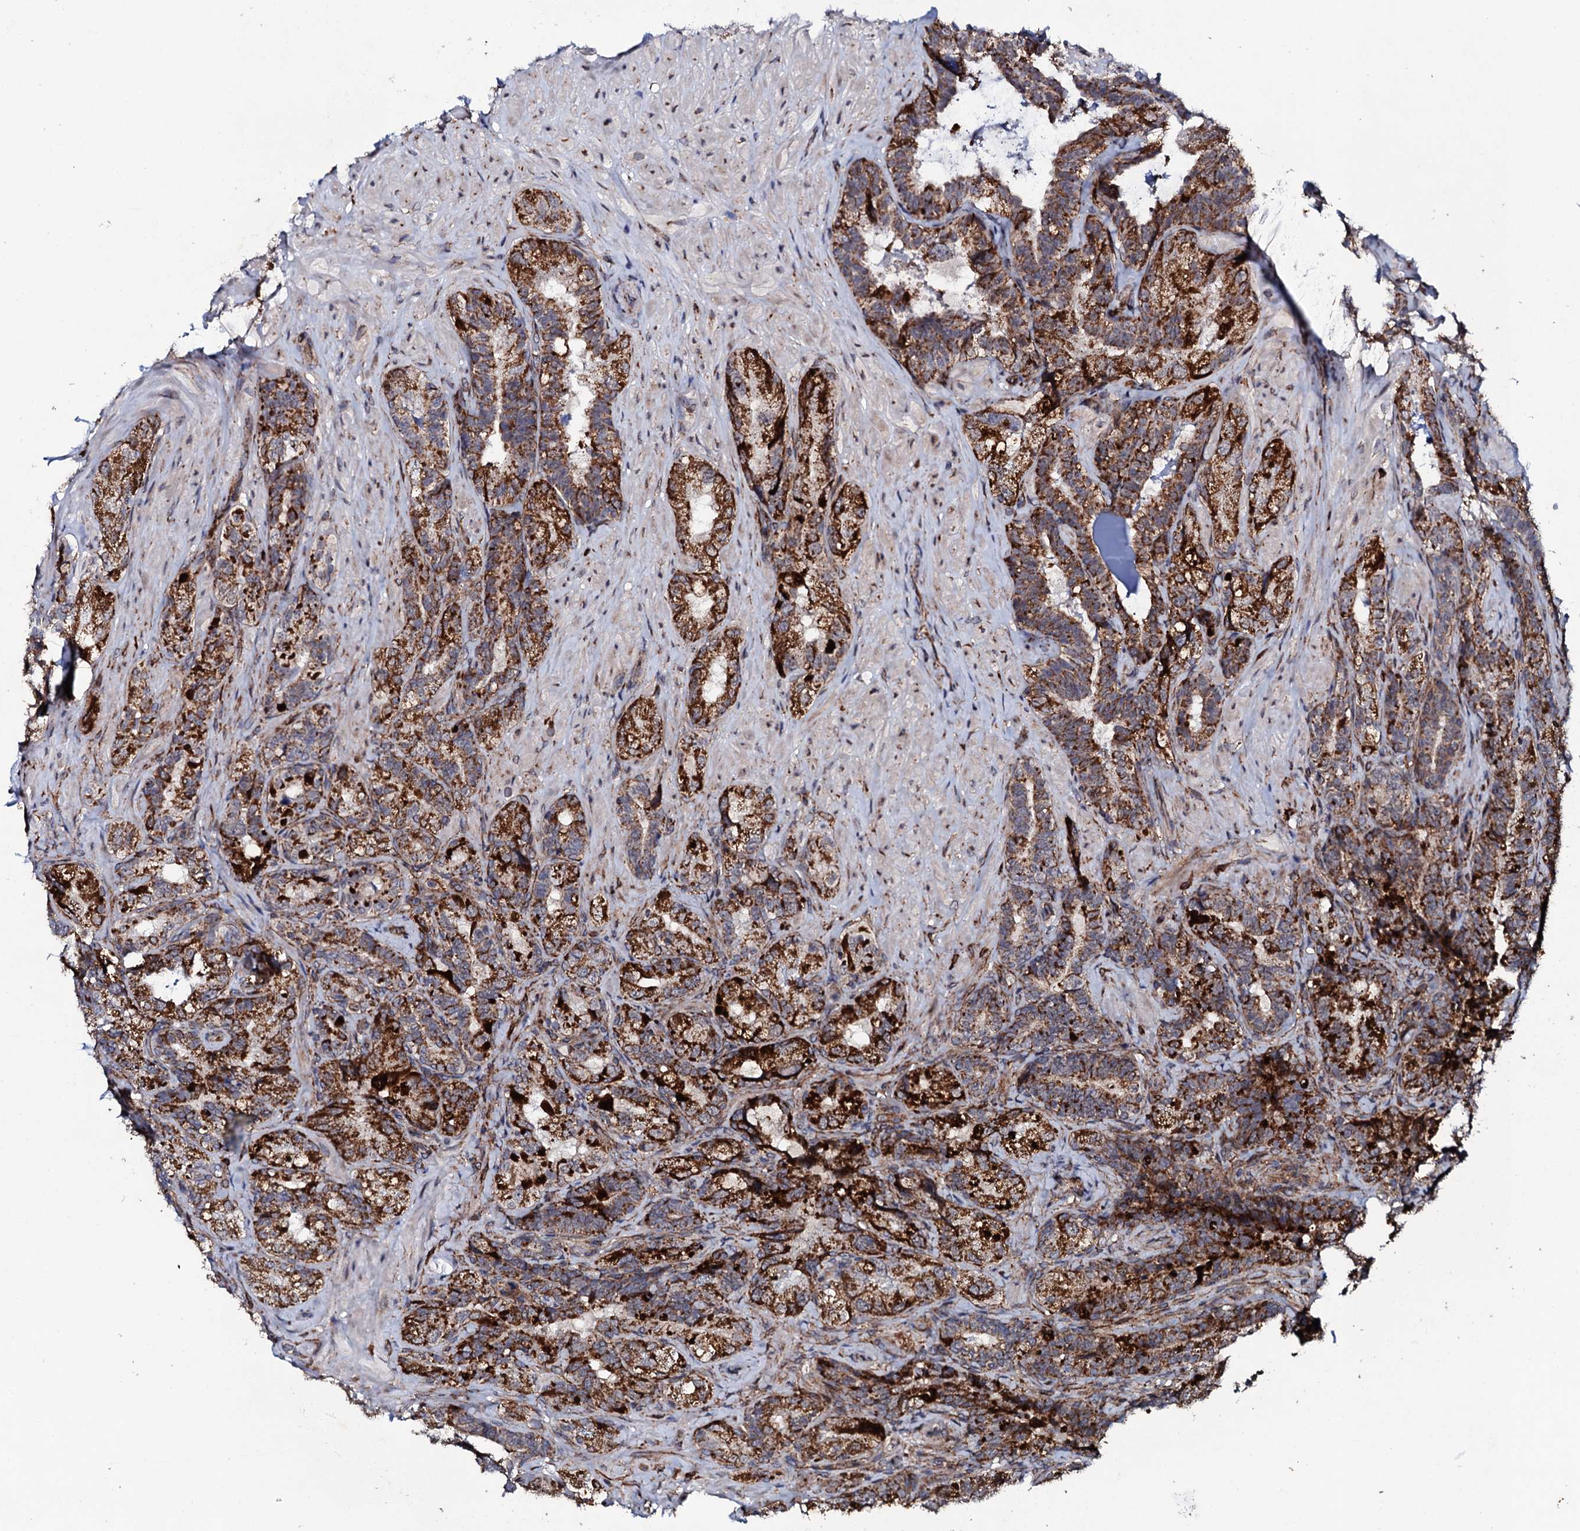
{"staining": {"intensity": "strong", "quantity": ">75%", "location": "cytoplasmic/membranous"}, "tissue": "seminal vesicle", "cell_type": "Glandular cells", "image_type": "normal", "snomed": [{"axis": "morphology", "description": "Normal tissue, NOS"}, {"axis": "topography", "description": "Prostate and seminal vesicle, NOS"}, {"axis": "topography", "description": "Prostate"}, {"axis": "topography", "description": "Seminal veicle"}], "caption": "Strong cytoplasmic/membranous positivity is present in about >75% of glandular cells in normal seminal vesicle.", "gene": "MTIF3", "patient": {"sex": "male", "age": 67}}